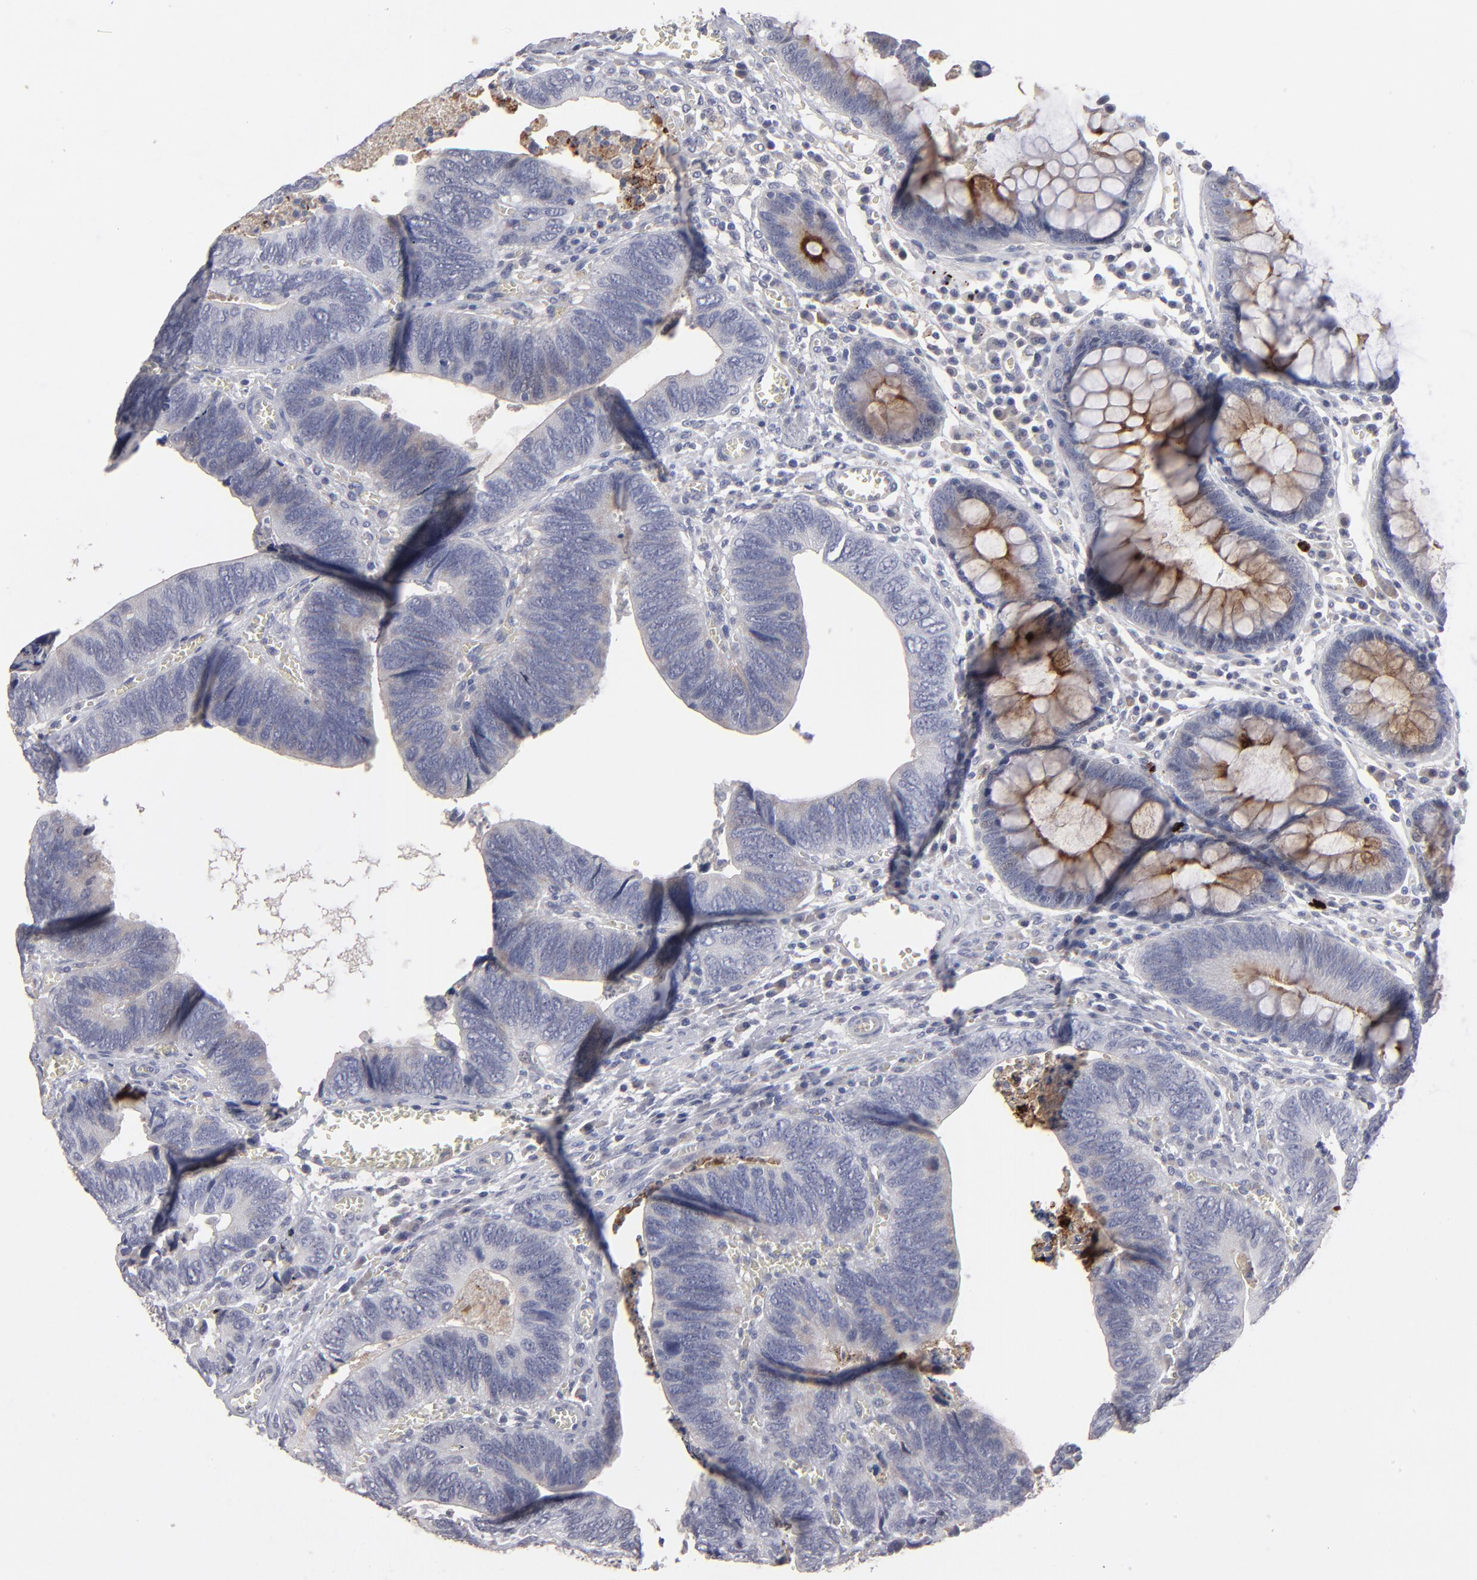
{"staining": {"intensity": "moderate", "quantity": "25%-75%", "location": "cytoplasmic/membranous"}, "tissue": "colorectal cancer", "cell_type": "Tumor cells", "image_type": "cancer", "snomed": [{"axis": "morphology", "description": "Adenocarcinoma, NOS"}, {"axis": "topography", "description": "Colon"}], "caption": "Immunohistochemistry (IHC) staining of colorectal cancer (adenocarcinoma), which displays medium levels of moderate cytoplasmic/membranous positivity in about 25%-75% of tumor cells indicating moderate cytoplasmic/membranous protein staining. The staining was performed using DAB (3,3'-diaminobenzidine) (brown) for protein detection and nuclei were counterstained in hematoxylin (blue).", "gene": "GPM6B", "patient": {"sex": "male", "age": 72}}